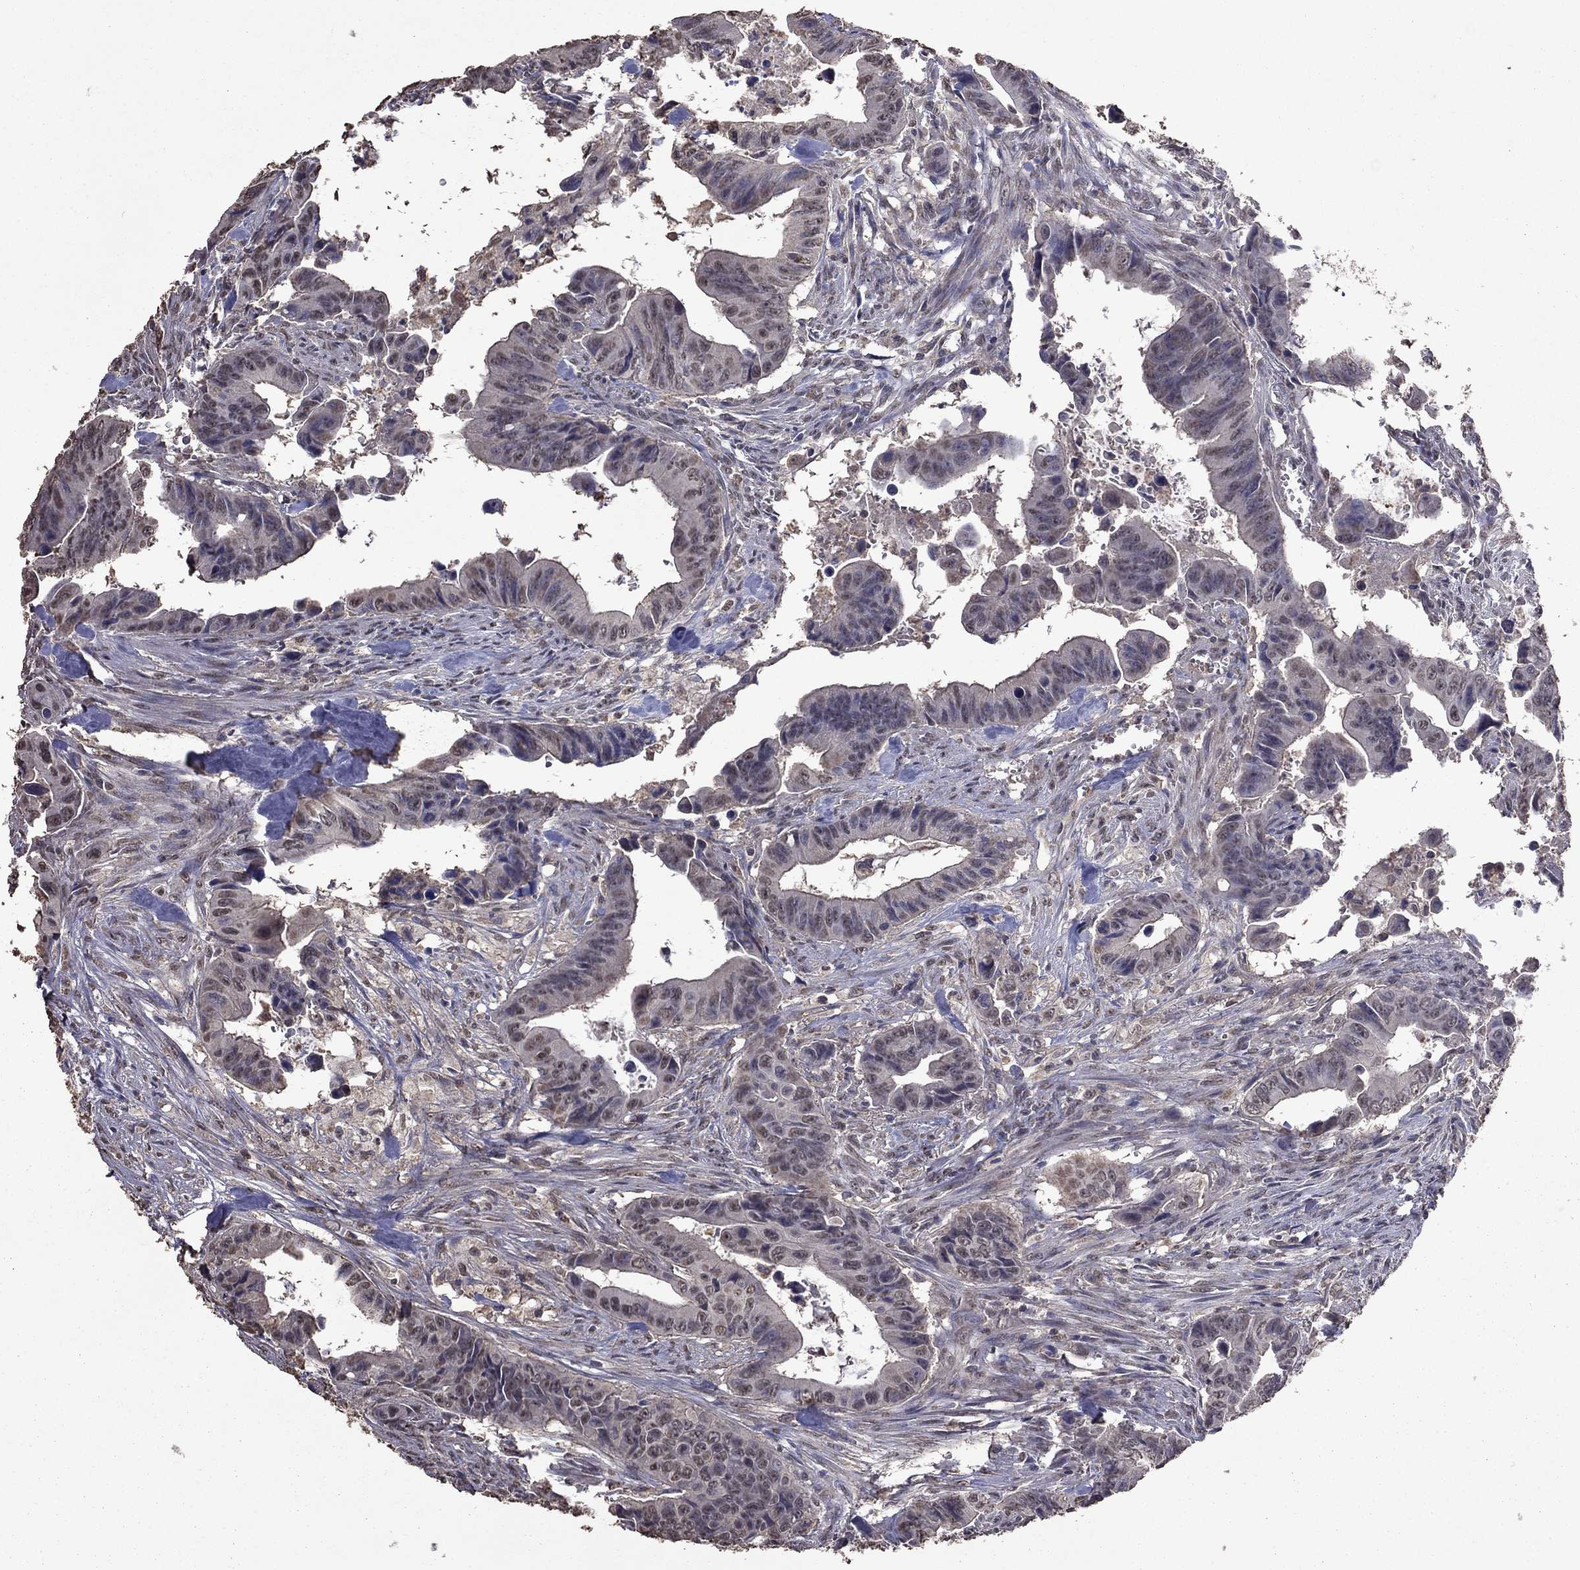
{"staining": {"intensity": "weak", "quantity": "<25%", "location": "nuclear"}, "tissue": "colorectal cancer", "cell_type": "Tumor cells", "image_type": "cancer", "snomed": [{"axis": "morphology", "description": "Adenocarcinoma, NOS"}, {"axis": "topography", "description": "Colon"}], "caption": "This micrograph is of adenocarcinoma (colorectal) stained with IHC to label a protein in brown with the nuclei are counter-stained blue. There is no expression in tumor cells.", "gene": "SERPINA5", "patient": {"sex": "female", "age": 87}}